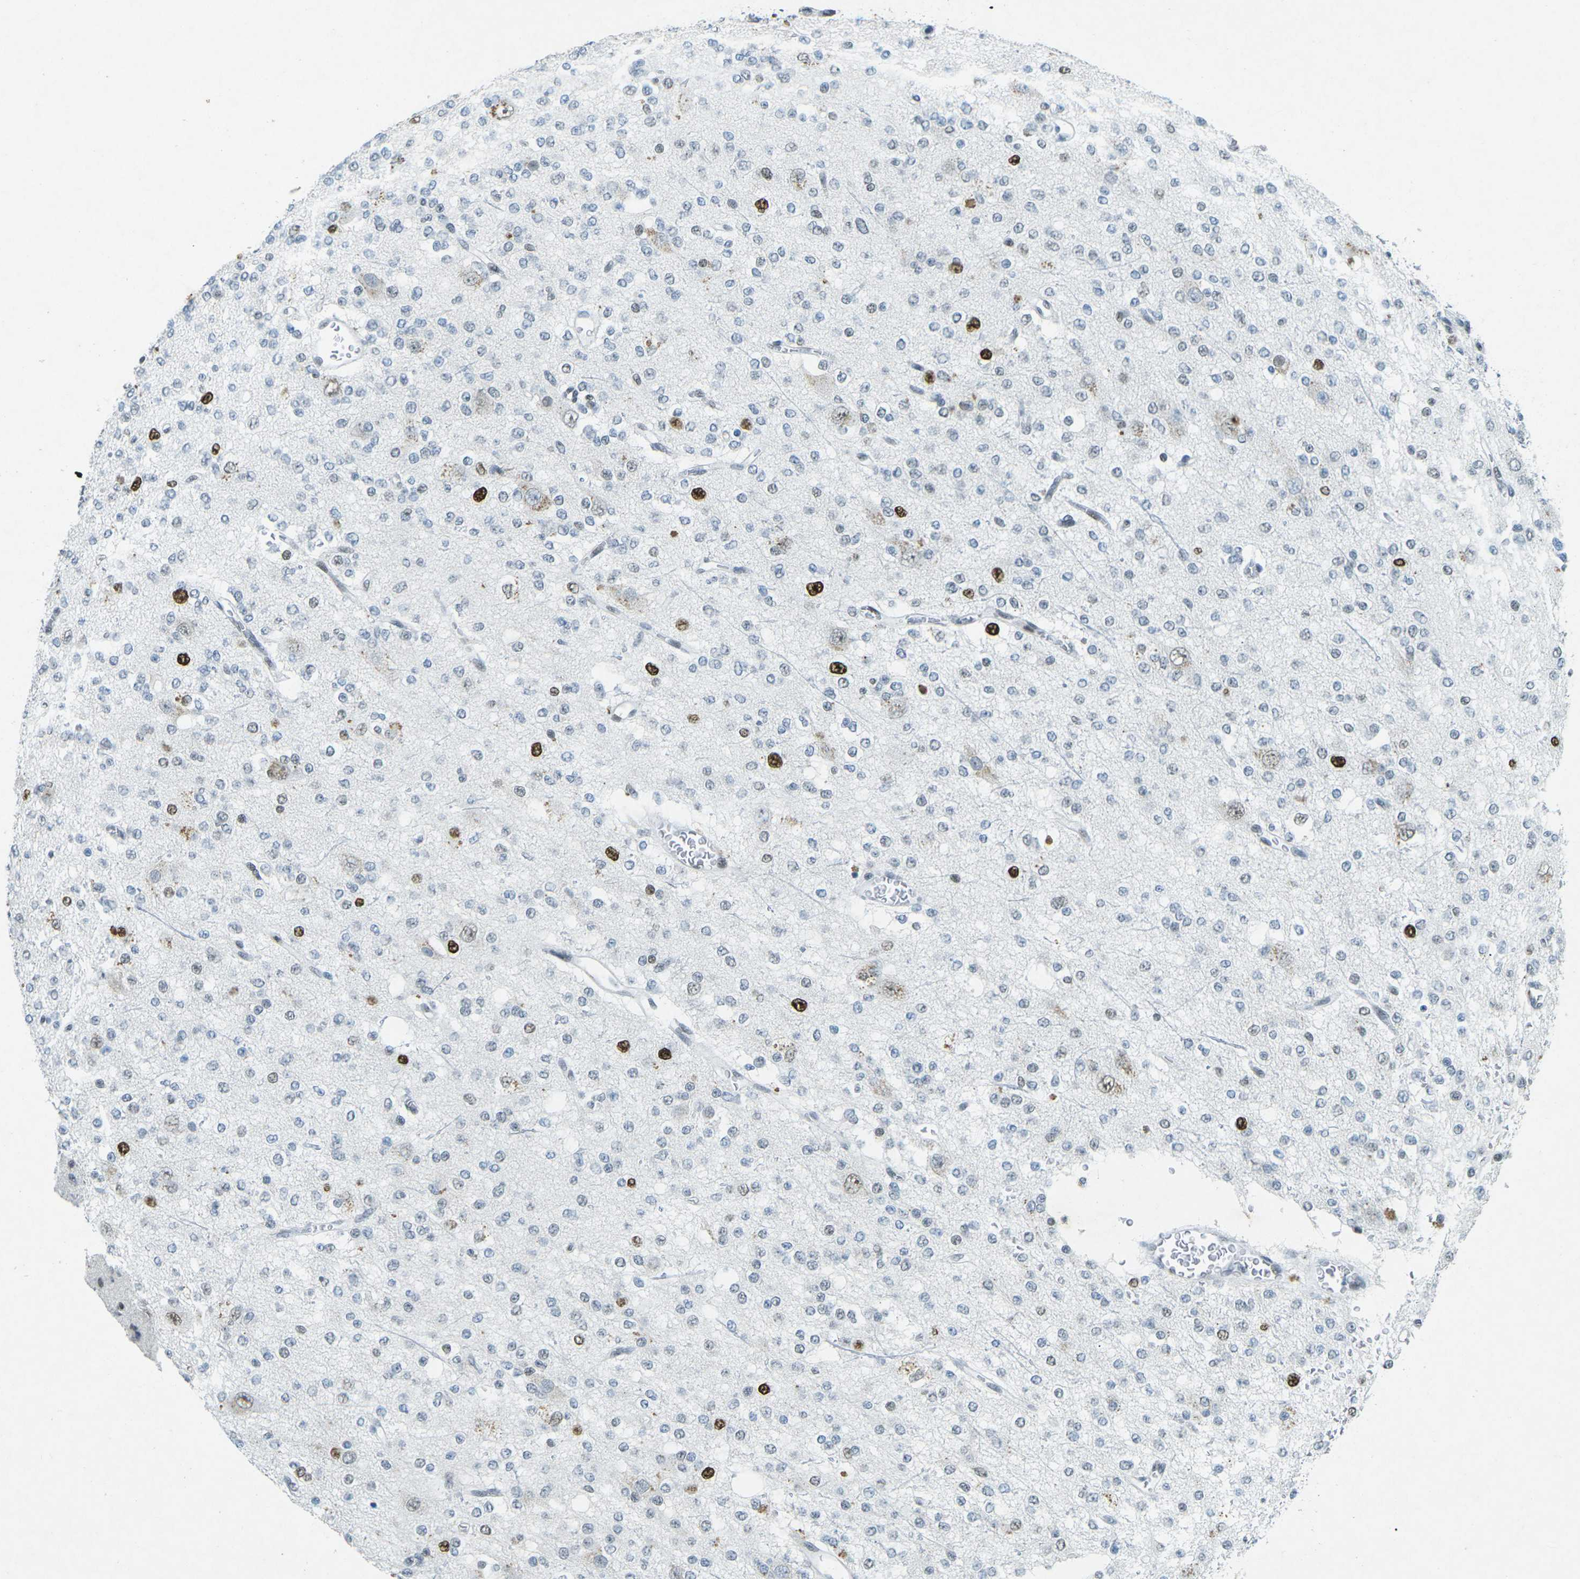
{"staining": {"intensity": "moderate", "quantity": "<25%", "location": "nuclear"}, "tissue": "glioma", "cell_type": "Tumor cells", "image_type": "cancer", "snomed": [{"axis": "morphology", "description": "Glioma, malignant, Low grade"}, {"axis": "topography", "description": "Brain"}], "caption": "Human malignant glioma (low-grade) stained for a protein (brown) exhibits moderate nuclear positive staining in approximately <25% of tumor cells.", "gene": "RB1", "patient": {"sex": "male", "age": 38}}